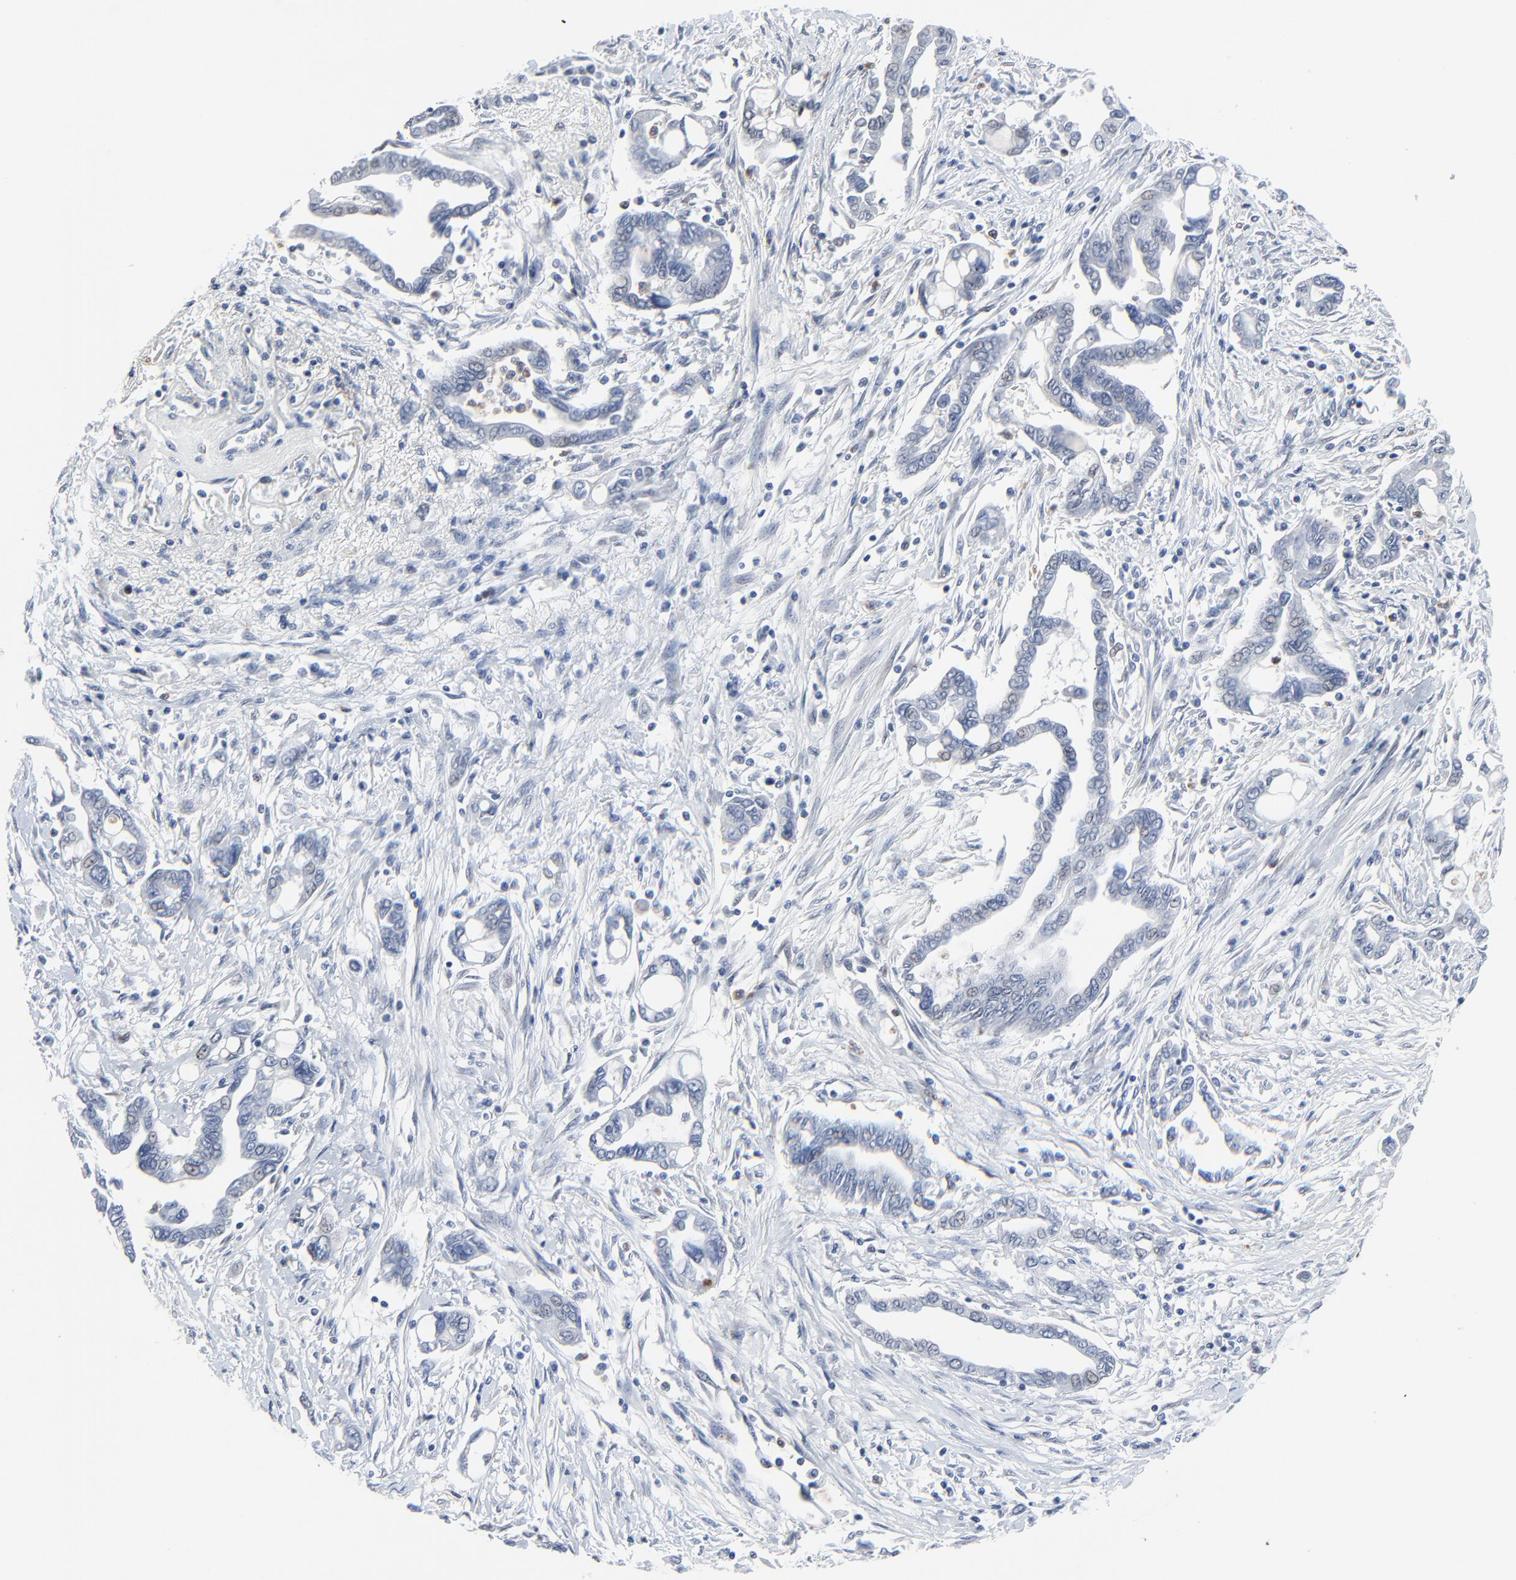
{"staining": {"intensity": "negative", "quantity": "none", "location": "none"}, "tissue": "pancreatic cancer", "cell_type": "Tumor cells", "image_type": "cancer", "snomed": [{"axis": "morphology", "description": "Adenocarcinoma, NOS"}, {"axis": "topography", "description": "Pancreas"}], "caption": "IHC micrograph of pancreatic cancer stained for a protein (brown), which displays no positivity in tumor cells. The staining was performed using DAB to visualize the protein expression in brown, while the nuclei were stained in blue with hematoxylin (Magnification: 20x).", "gene": "BIRC3", "patient": {"sex": "female", "age": 57}}